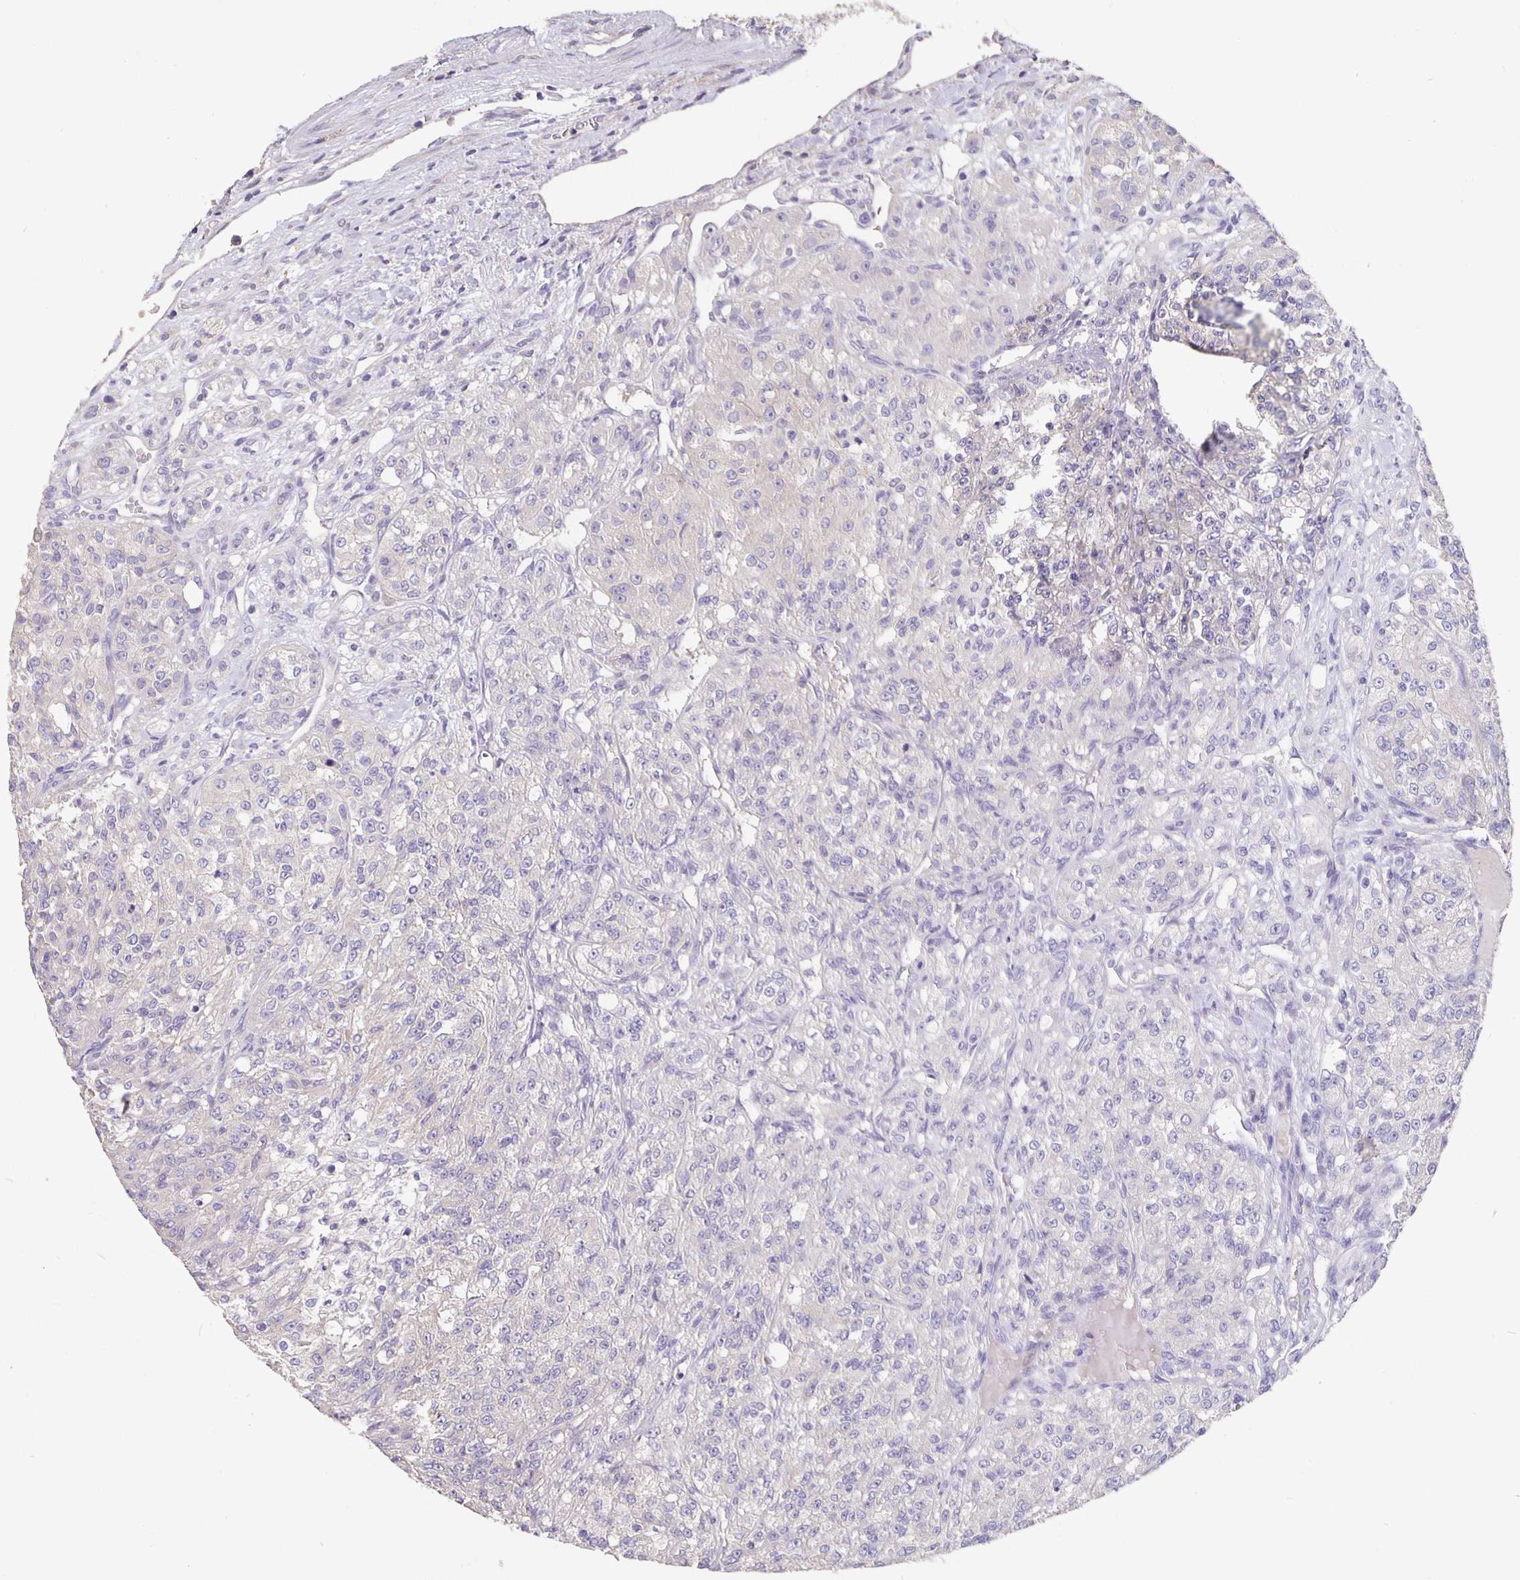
{"staining": {"intensity": "negative", "quantity": "none", "location": "none"}, "tissue": "renal cancer", "cell_type": "Tumor cells", "image_type": "cancer", "snomed": [{"axis": "morphology", "description": "Adenocarcinoma, NOS"}, {"axis": "topography", "description": "Kidney"}], "caption": "This micrograph is of renal cancer stained with immunohistochemistry to label a protein in brown with the nuclei are counter-stained blue. There is no positivity in tumor cells.", "gene": "CFAP74", "patient": {"sex": "female", "age": 63}}